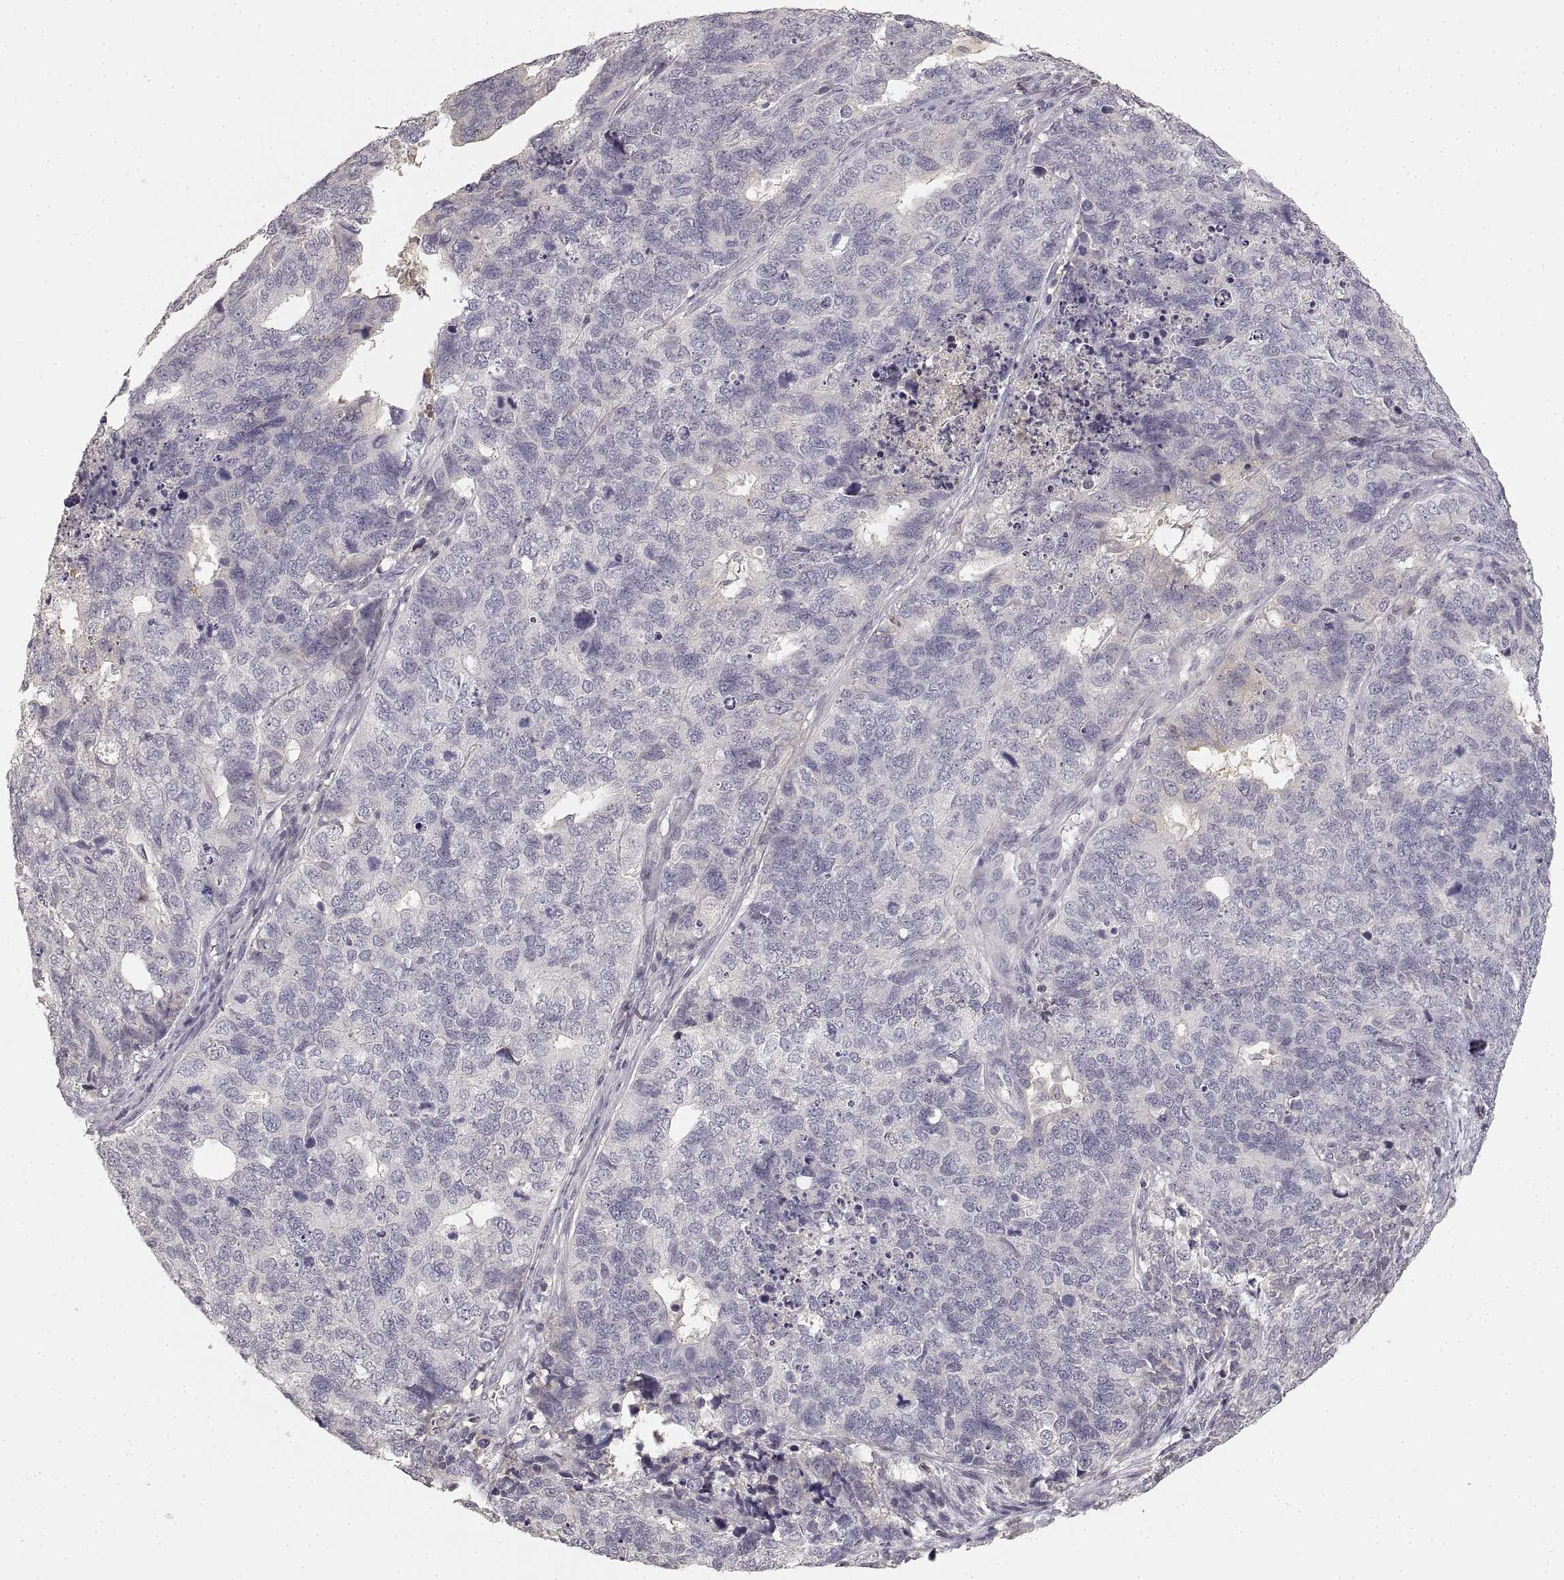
{"staining": {"intensity": "negative", "quantity": "none", "location": "none"}, "tissue": "cervical cancer", "cell_type": "Tumor cells", "image_type": "cancer", "snomed": [{"axis": "morphology", "description": "Squamous cell carcinoma, NOS"}, {"axis": "topography", "description": "Cervix"}], "caption": "Tumor cells are negative for protein expression in human squamous cell carcinoma (cervical).", "gene": "RUNDC3A", "patient": {"sex": "female", "age": 63}}